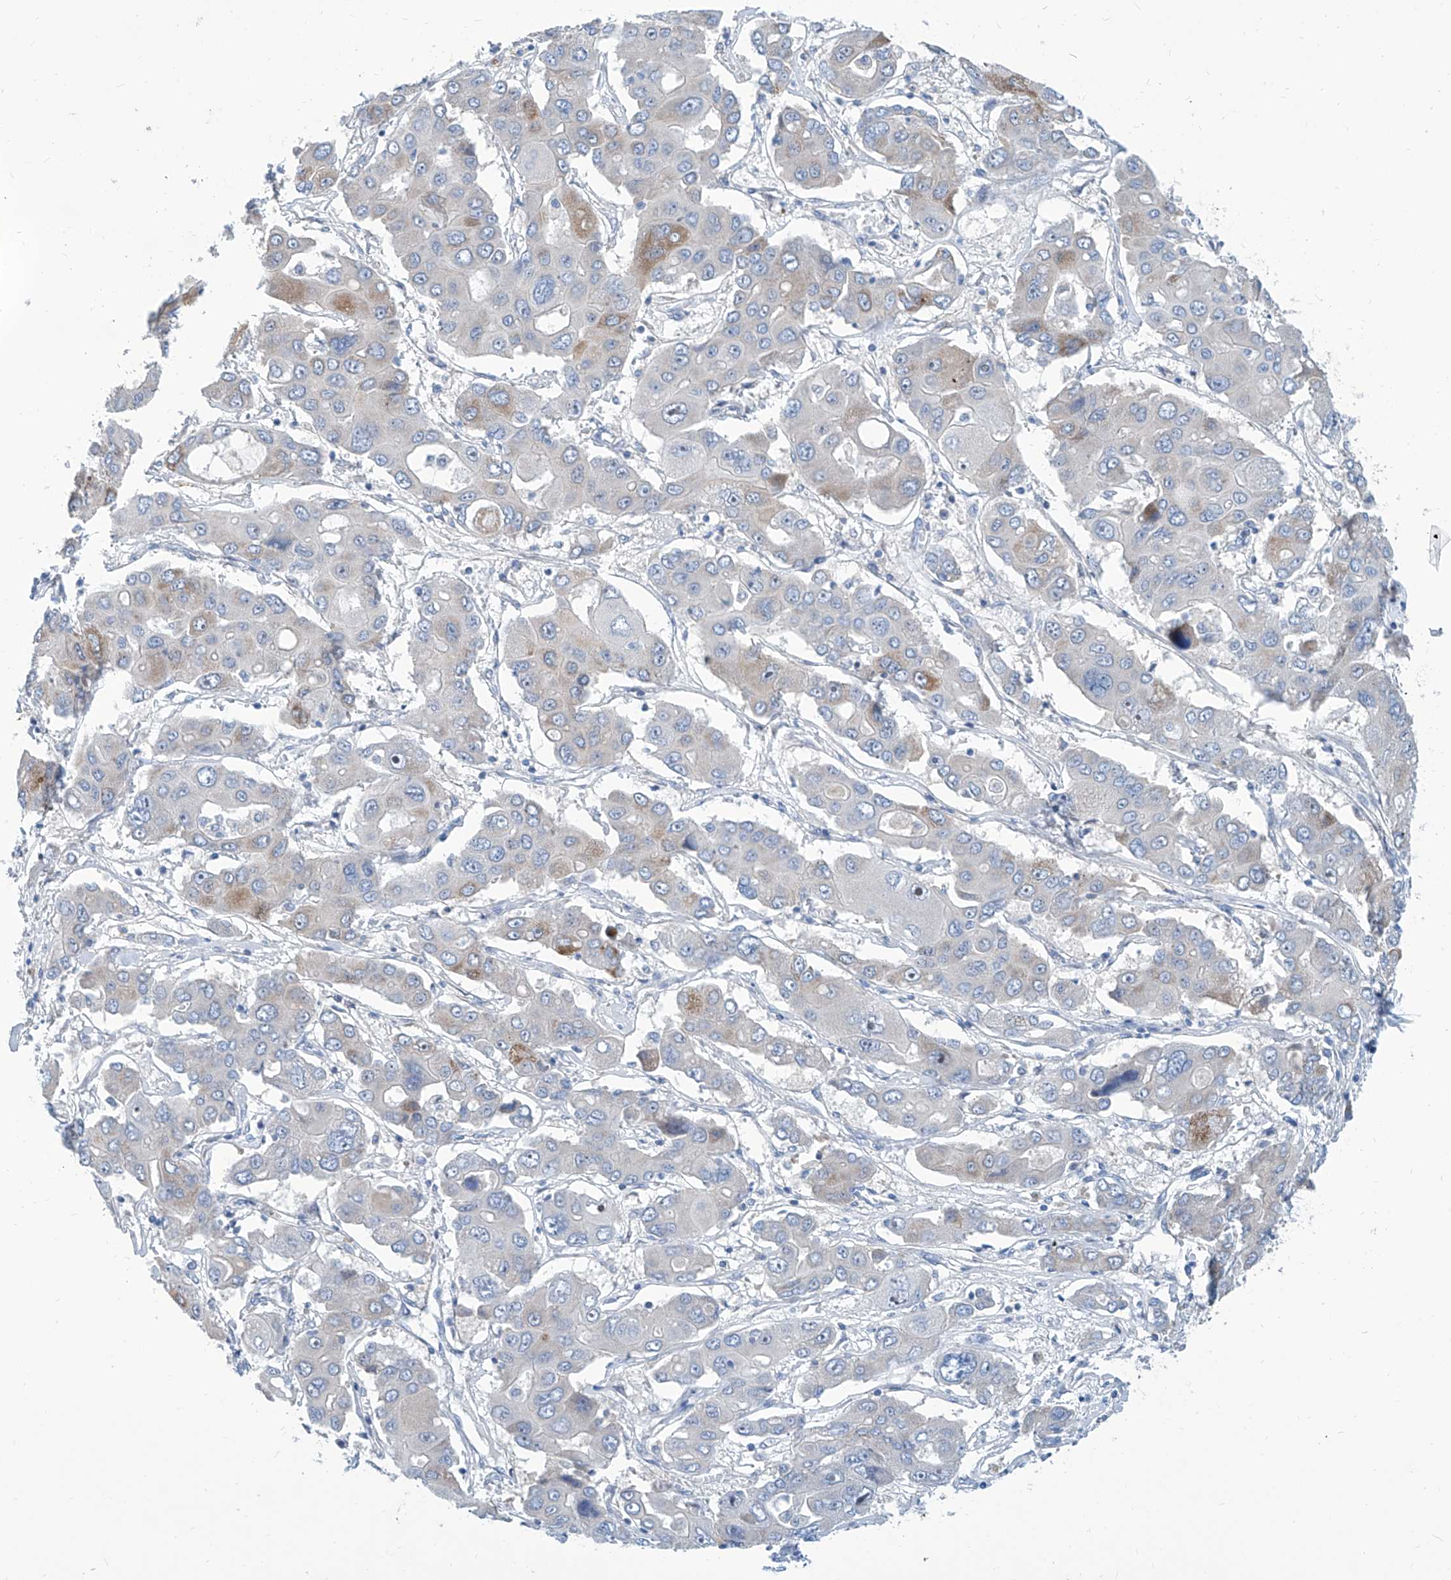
{"staining": {"intensity": "moderate", "quantity": "<25%", "location": "cytoplasmic/membranous"}, "tissue": "liver cancer", "cell_type": "Tumor cells", "image_type": "cancer", "snomed": [{"axis": "morphology", "description": "Cholangiocarcinoma"}, {"axis": "topography", "description": "Liver"}], "caption": "Protein positivity by IHC shows moderate cytoplasmic/membranous expression in about <25% of tumor cells in liver cancer.", "gene": "ZNF519", "patient": {"sex": "male", "age": 67}}